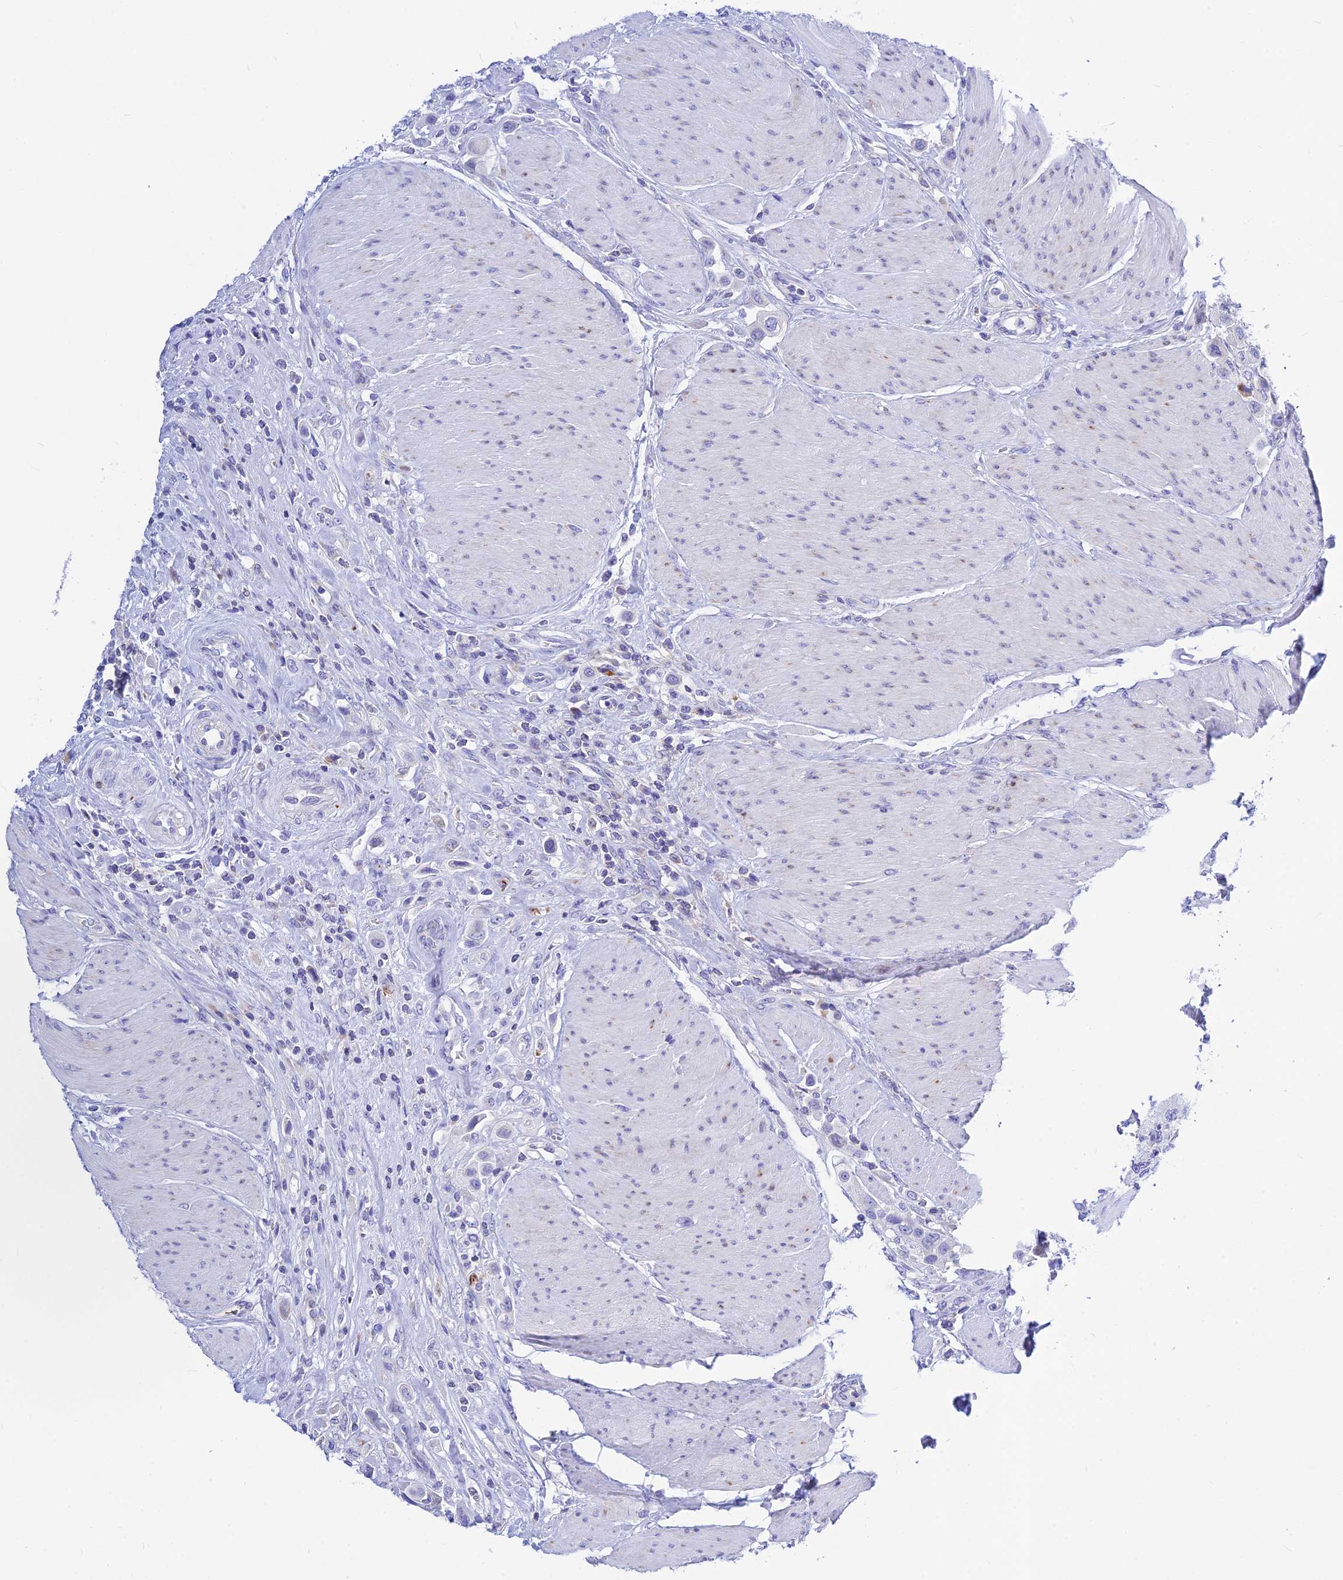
{"staining": {"intensity": "negative", "quantity": "none", "location": "none"}, "tissue": "urothelial cancer", "cell_type": "Tumor cells", "image_type": "cancer", "snomed": [{"axis": "morphology", "description": "Urothelial carcinoma, High grade"}, {"axis": "topography", "description": "Urinary bladder"}], "caption": "Immunohistochemistry (IHC) micrograph of human urothelial cancer stained for a protein (brown), which shows no expression in tumor cells.", "gene": "CNOT6", "patient": {"sex": "male", "age": 50}}